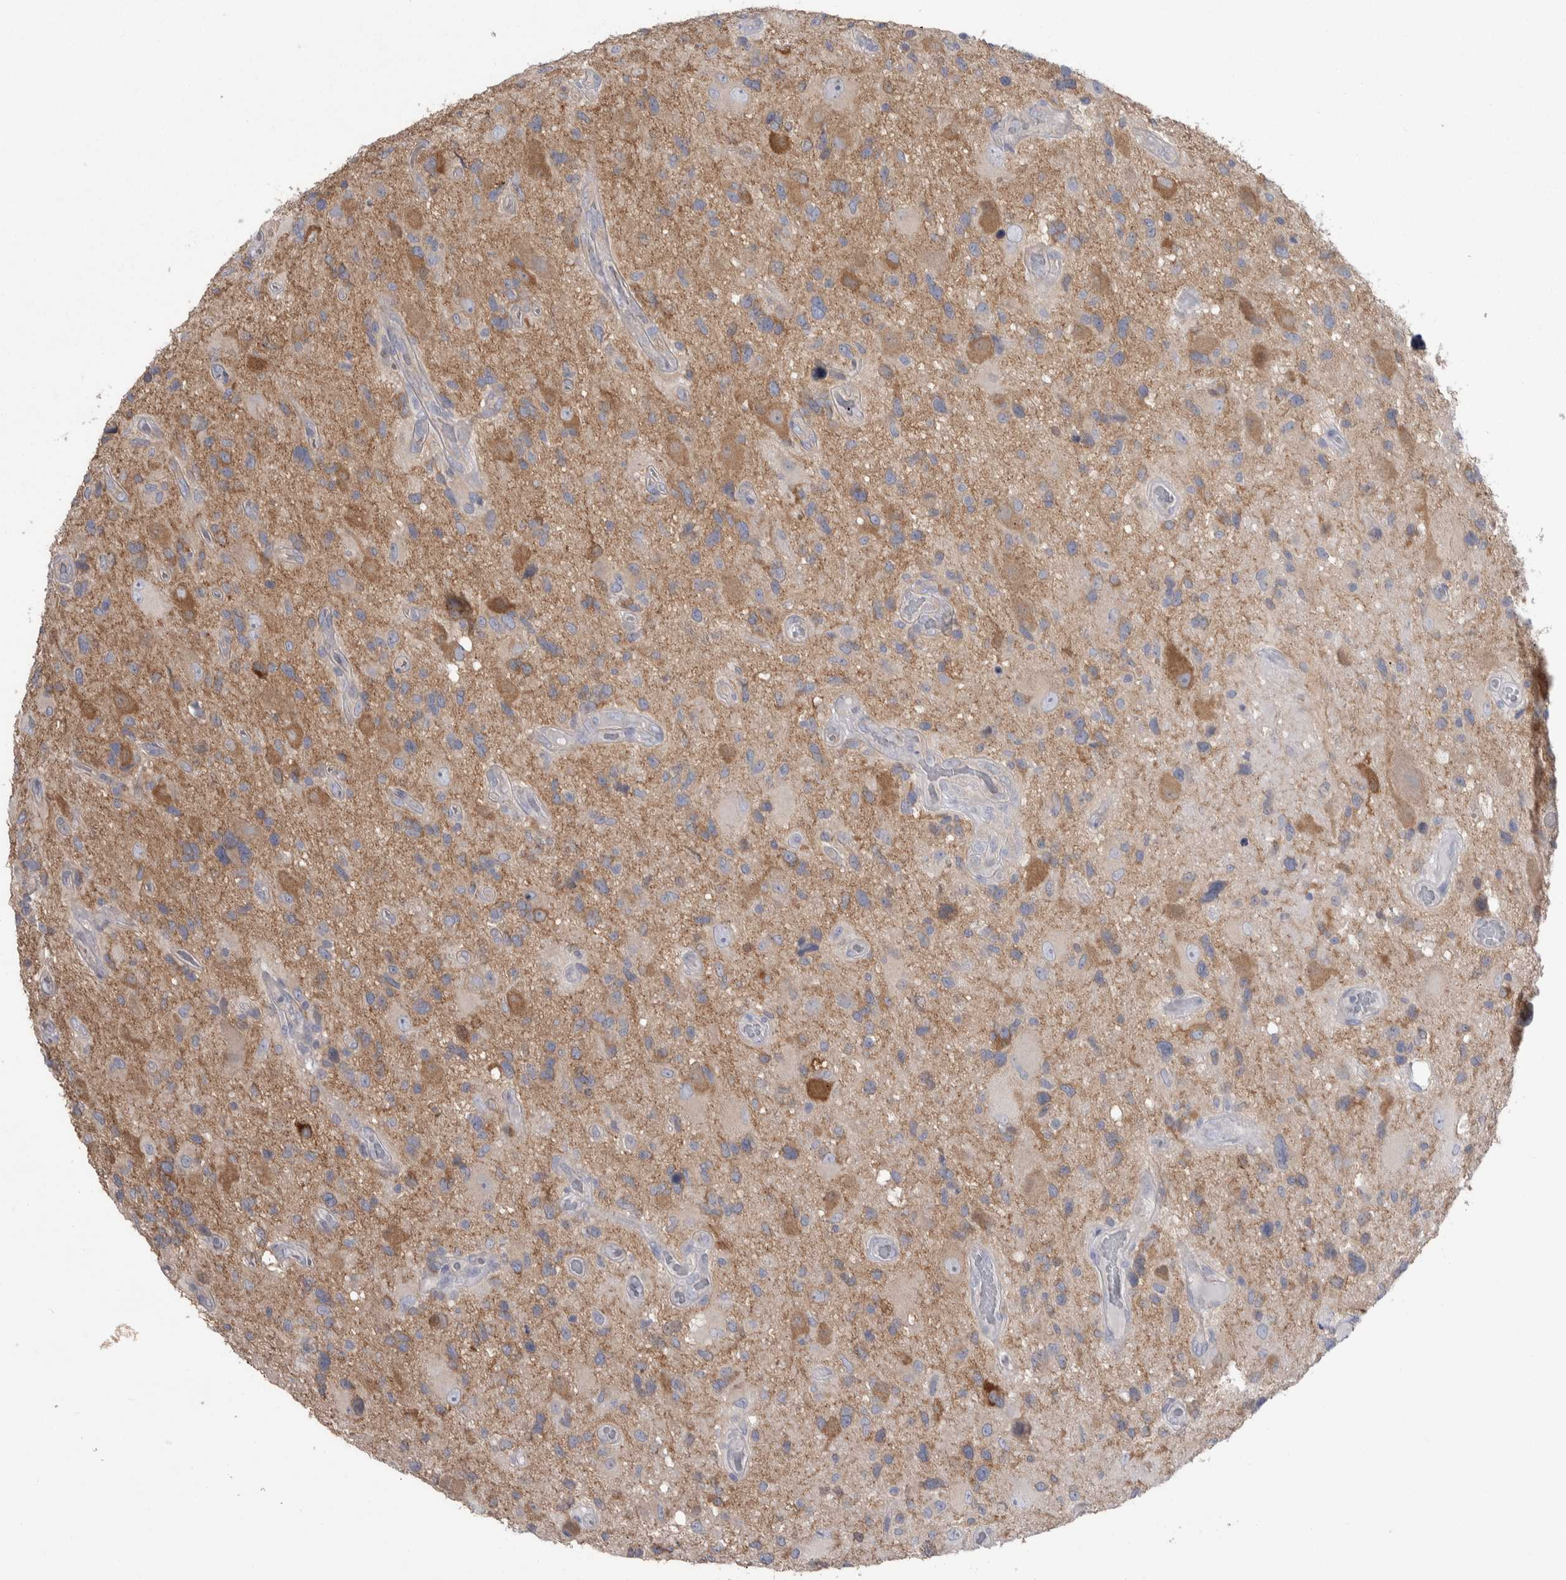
{"staining": {"intensity": "weak", "quantity": ">75%", "location": "cytoplasmic/membranous"}, "tissue": "glioma", "cell_type": "Tumor cells", "image_type": "cancer", "snomed": [{"axis": "morphology", "description": "Glioma, malignant, High grade"}, {"axis": "topography", "description": "Brain"}], "caption": "Human malignant glioma (high-grade) stained with a protein marker exhibits weak staining in tumor cells.", "gene": "GPHN", "patient": {"sex": "male", "age": 33}}